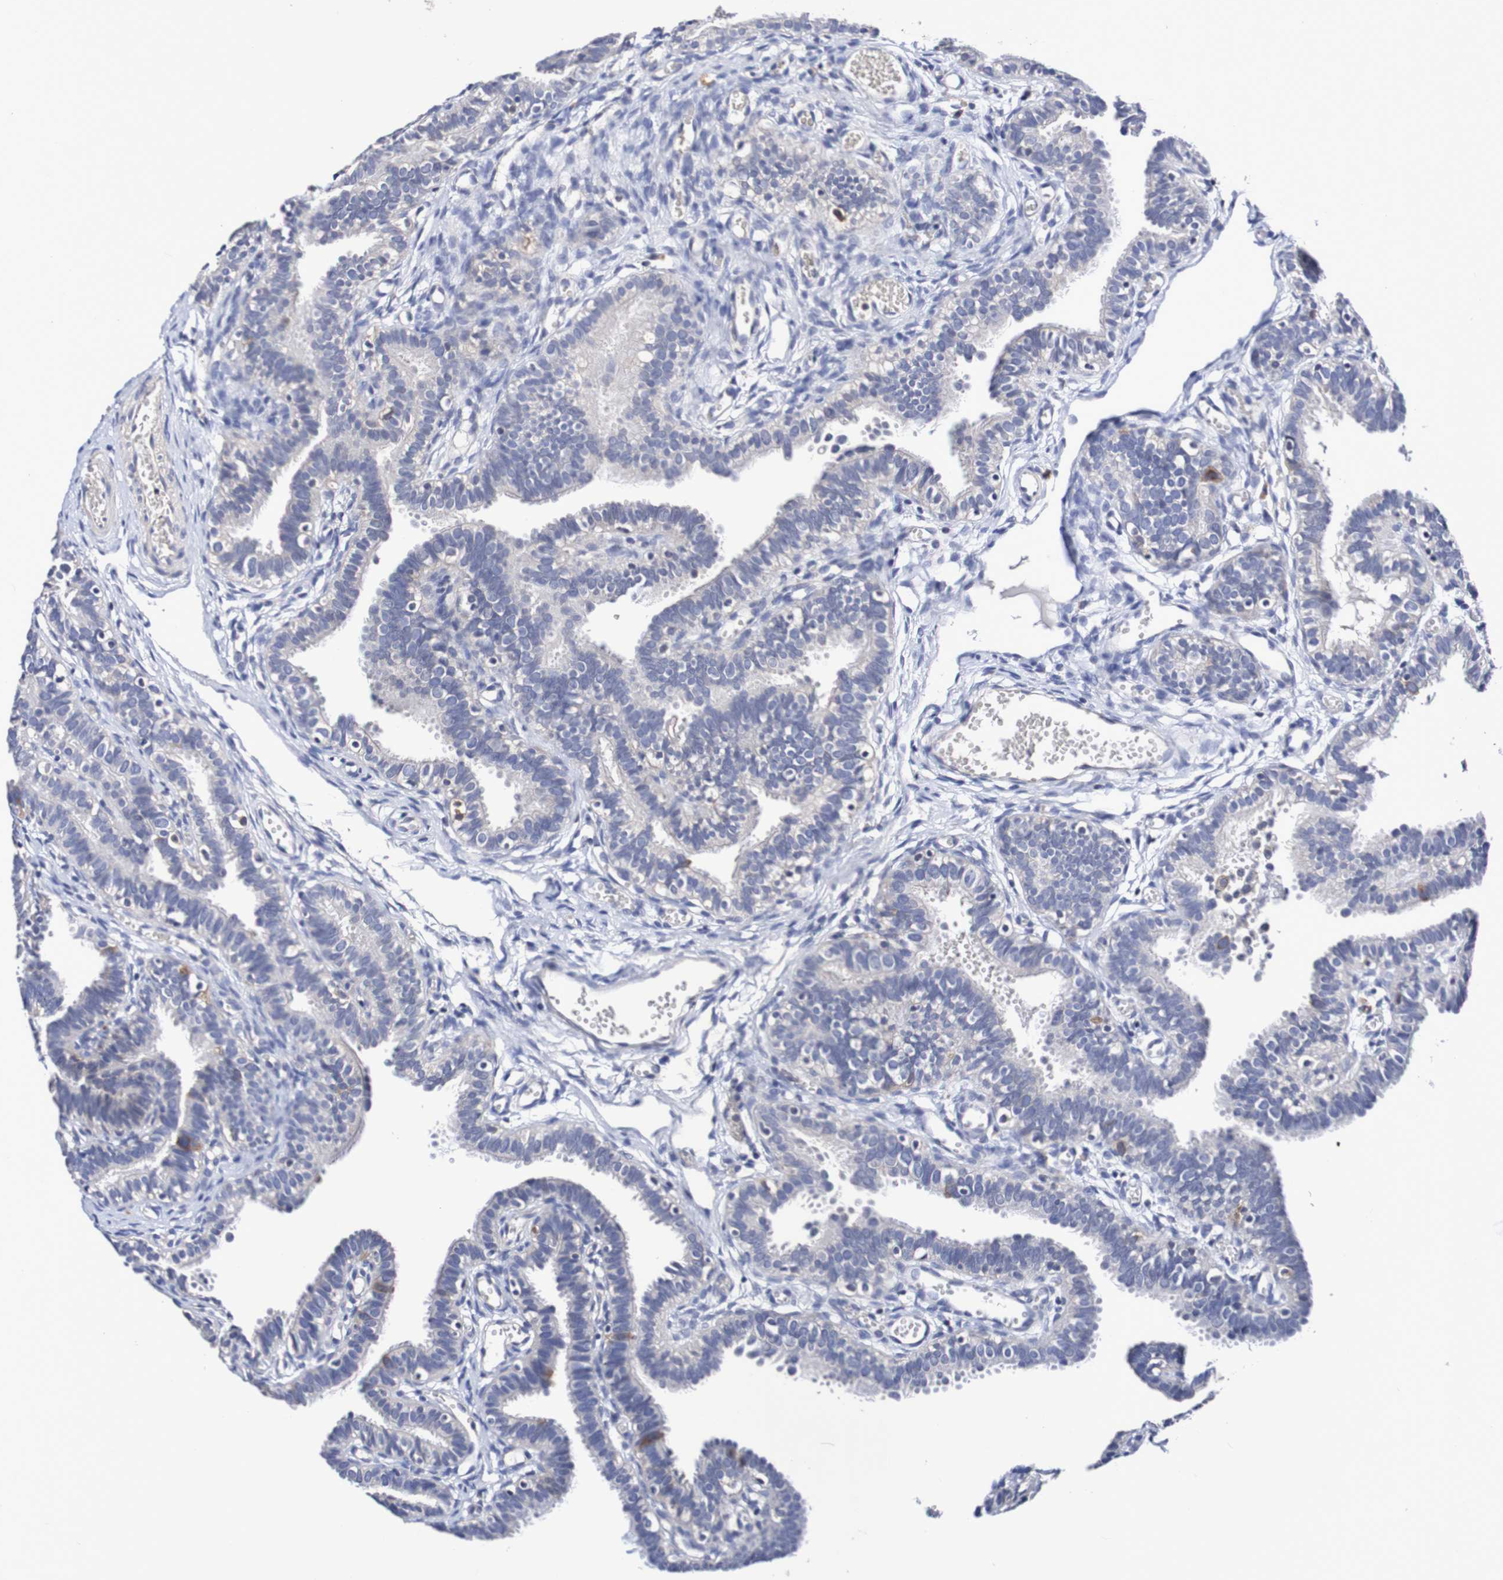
{"staining": {"intensity": "negative", "quantity": "none", "location": "none"}, "tissue": "fallopian tube", "cell_type": "Glandular cells", "image_type": "normal", "snomed": [{"axis": "morphology", "description": "Normal tissue, NOS"}, {"axis": "topography", "description": "Fallopian tube"}, {"axis": "topography", "description": "Placenta"}], "caption": "DAB (3,3'-diaminobenzidine) immunohistochemical staining of unremarkable human fallopian tube shows no significant staining in glandular cells. (DAB (3,3'-diaminobenzidine) IHC visualized using brightfield microscopy, high magnification).", "gene": "ACVR1C", "patient": {"sex": "female", "age": 34}}